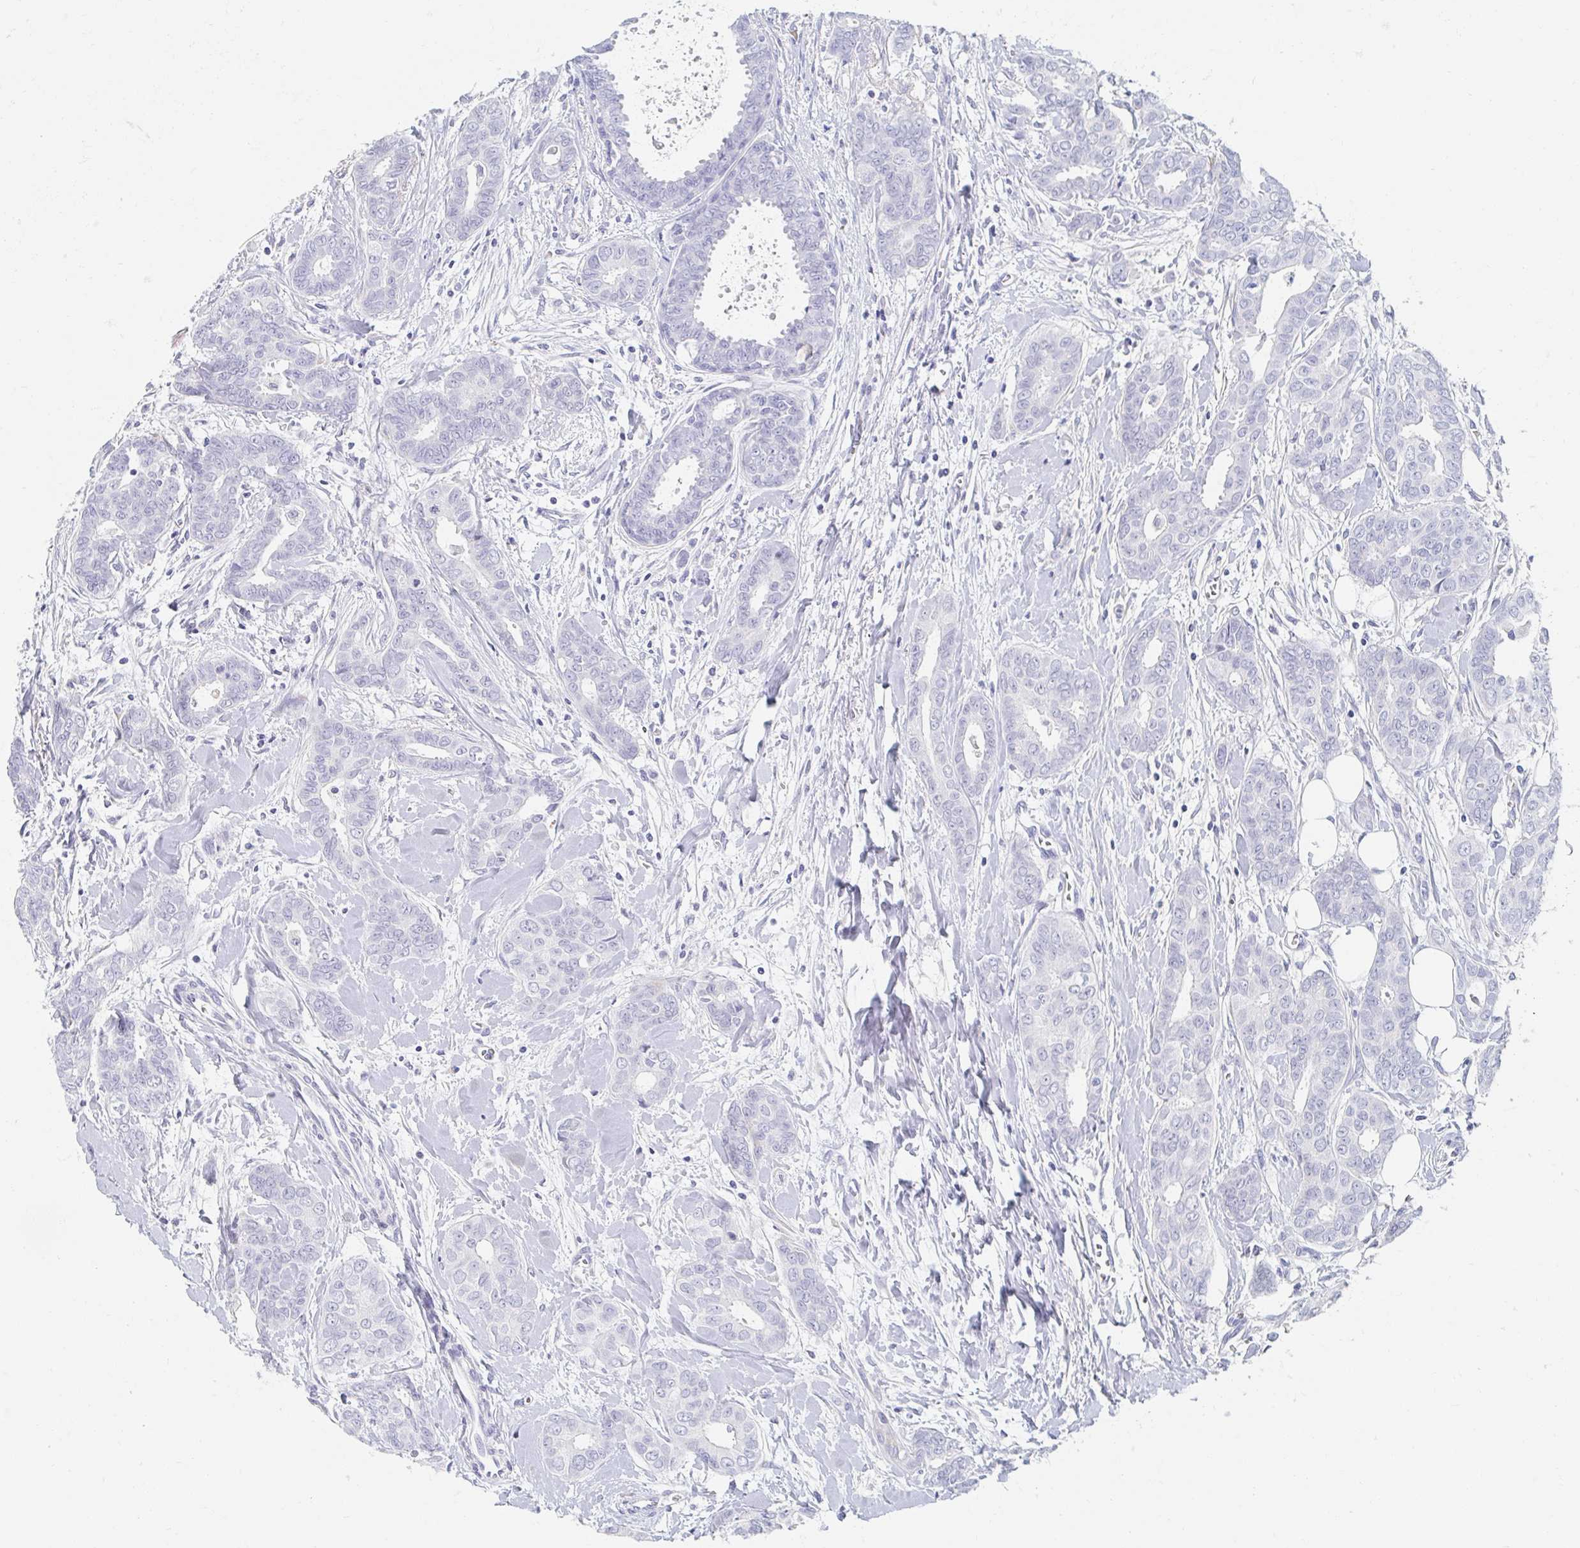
{"staining": {"intensity": "negative", "quantity": "none", "location": "none"}, "tissue": "breast cancer", "cell_type": "Tumor cells", "image_type": "cancer", "snomed": [{"axis": "morphology", "description": "Duct carcinoma"}, {"axis": "topography", "description": "Breast"}], "caption": "A high-resolution image shows immunohistochemistry (IHC) staining of breast invasive ductal carcinoma, which reveals no significant expression in tumor cells. The staining was performed using DAB to visualize the protein expression in brown, while the nuclei were stained in blue with hematoxylin (Magnification: 20x).", "gene": "MYLK2", "patient": {"sex": "female", "age": 45}}